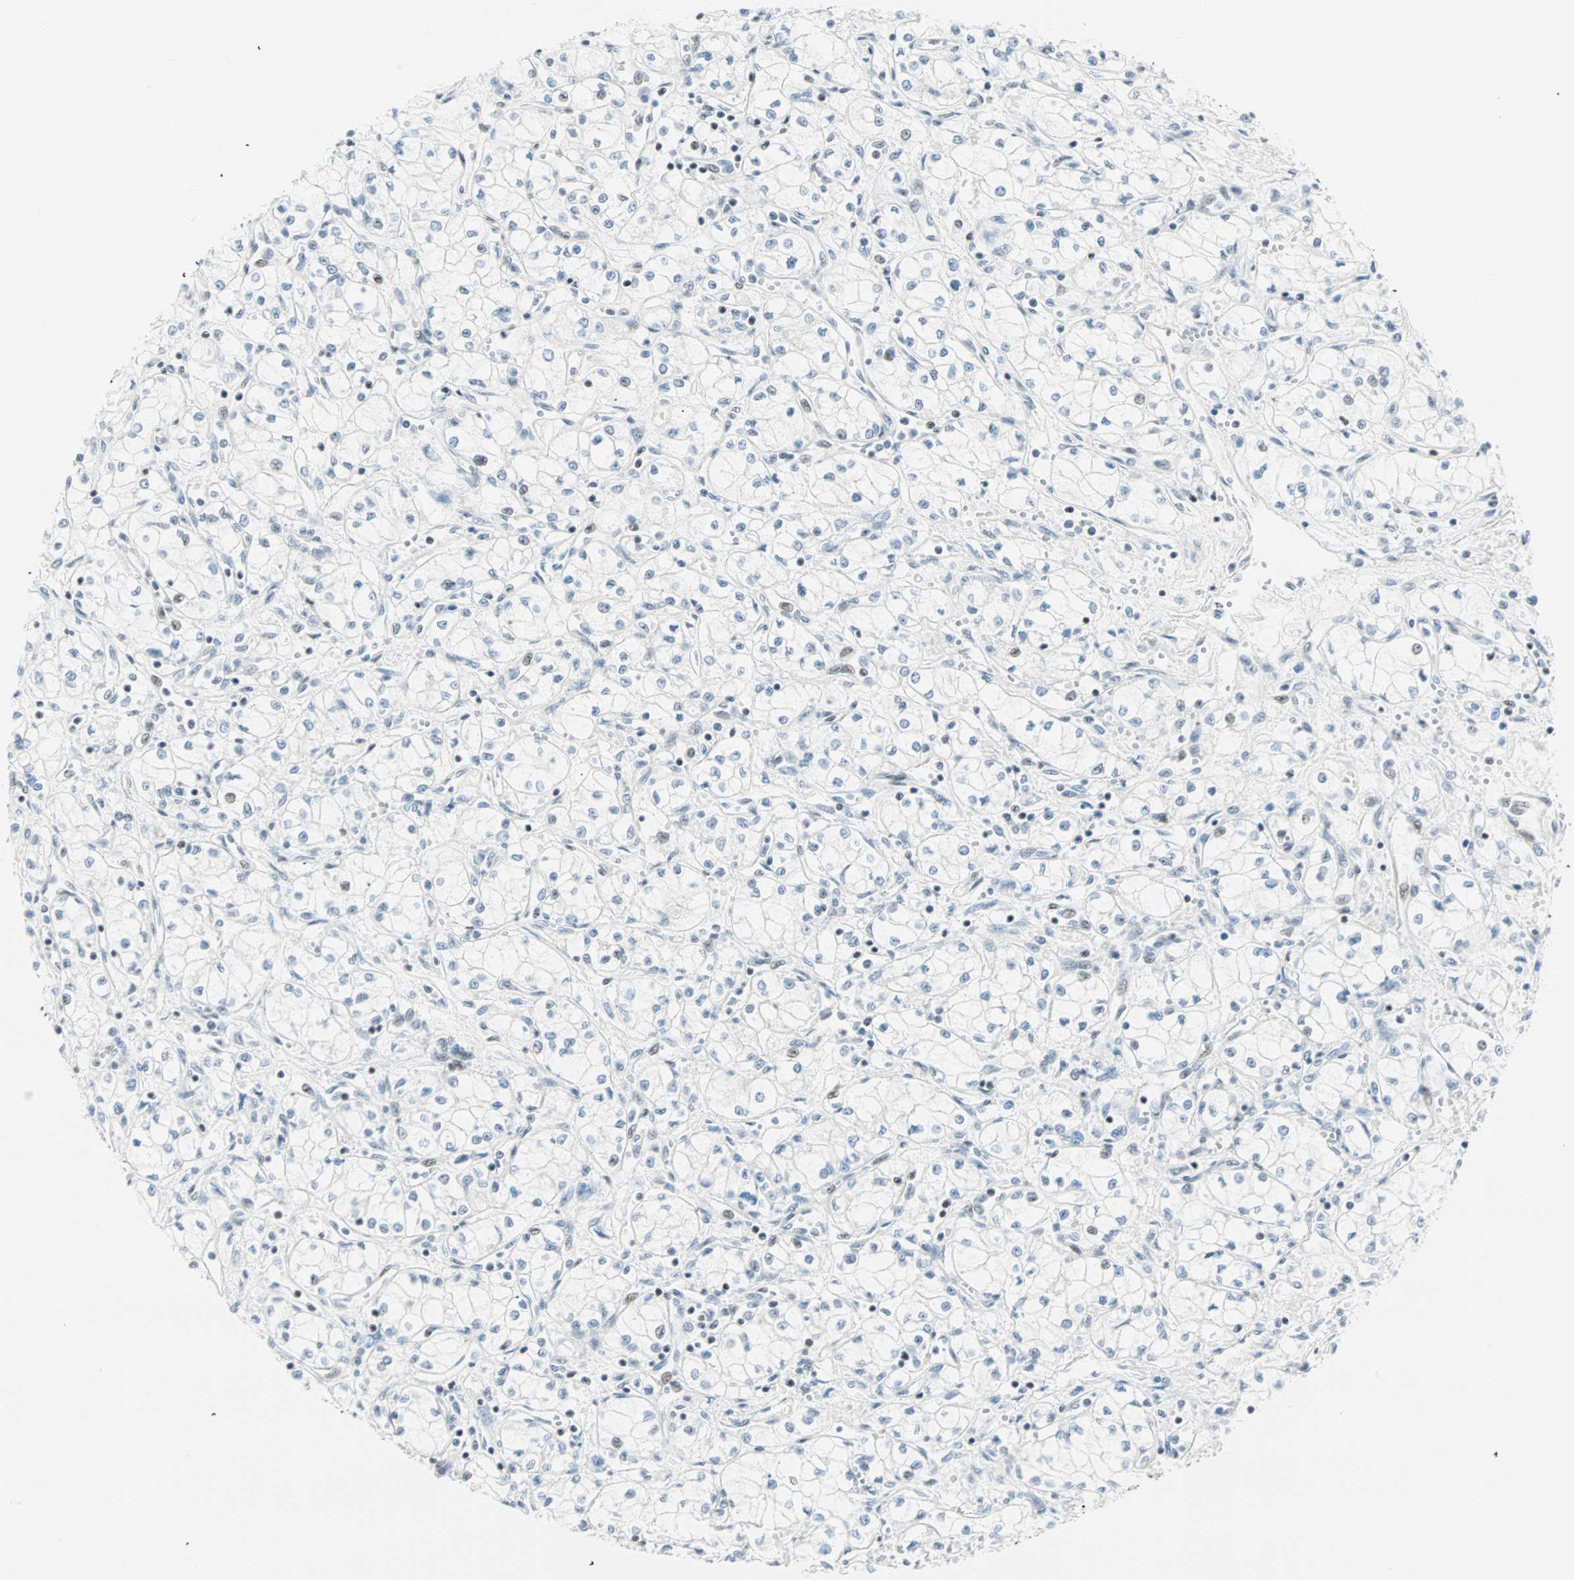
{"staining": {"intensity": "negative", "quantity": "none", "location": "none"}, "tissue": "renal cancer", "cell_type": "Tumor cells", "image_type": "cancer", "snomed": [{"axis": "morphology", "description": "Normal tissue, NOS"}, {"axis": "morphology", "description": "Adenocarcinoma, NOS"}, {"axis": "topography", "description": "Kidney"}], "caption": "Immunohistochemistry image of neoplastic tissue: human renal adenocarcinoma stained with DAB (3,3'-diaminobenzidine) demonstrates no significant protein positivity in tumor cells.", "gene": "PKNOX1", "patient": {"sex": "male", "age": 59}}